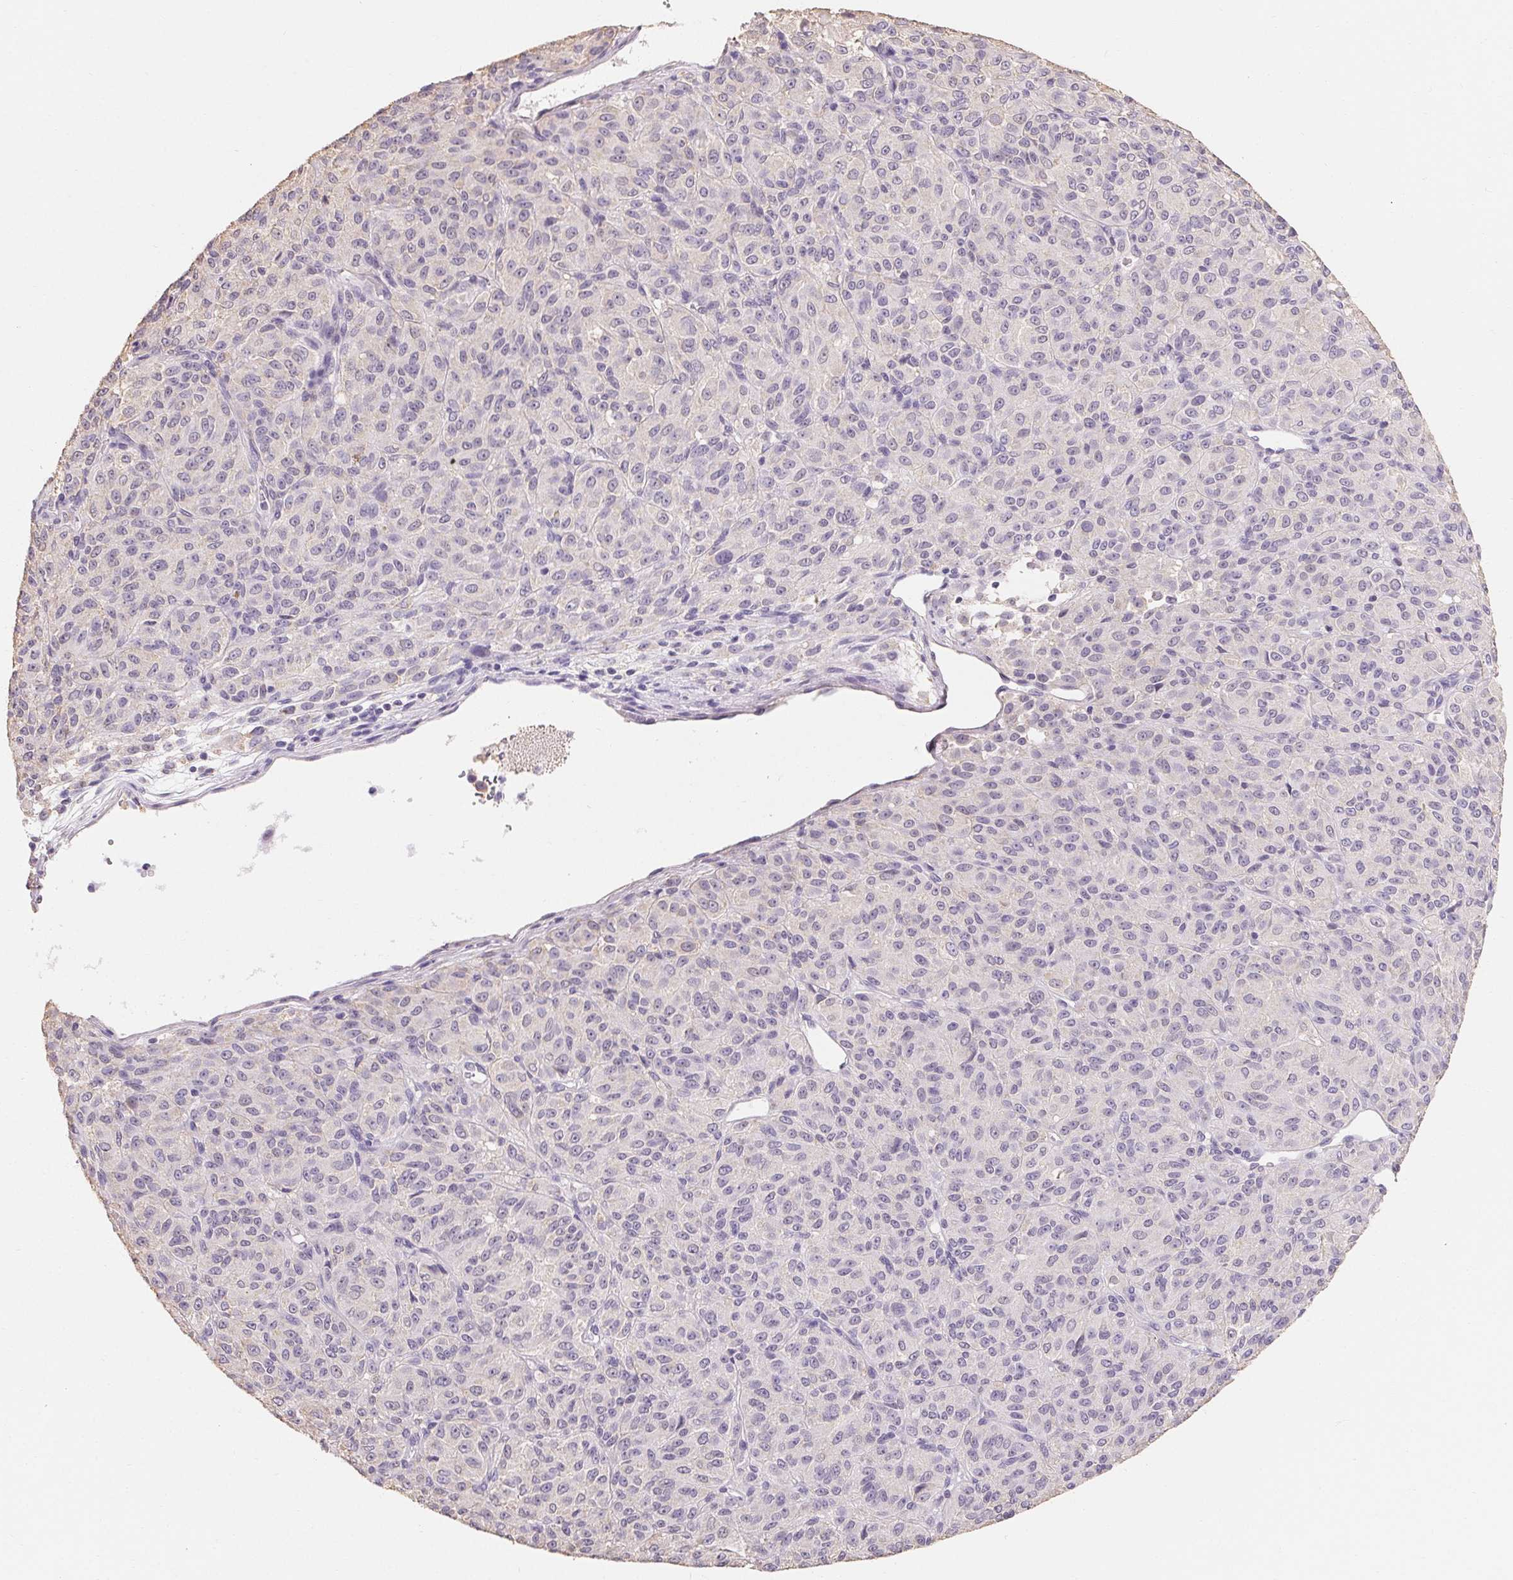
{"staining": {"intensity": "negative", "quantity": "none", "location": "none"}, "tissue": "melanoma", "cell_type": "Tumor cells", "image_type": "cancer", "snomed": [{"axis": "morphology", "description": "Malignant melanoma, Metastatic site"}, {"axis": "topography", "description": "Brain"}], "caption": "Tumor cells are negative for brown protein staining in malignant melanoma (metastatic site).", "gene": "MAP7D2", "patient": {"sex": "female", "age": 56}}